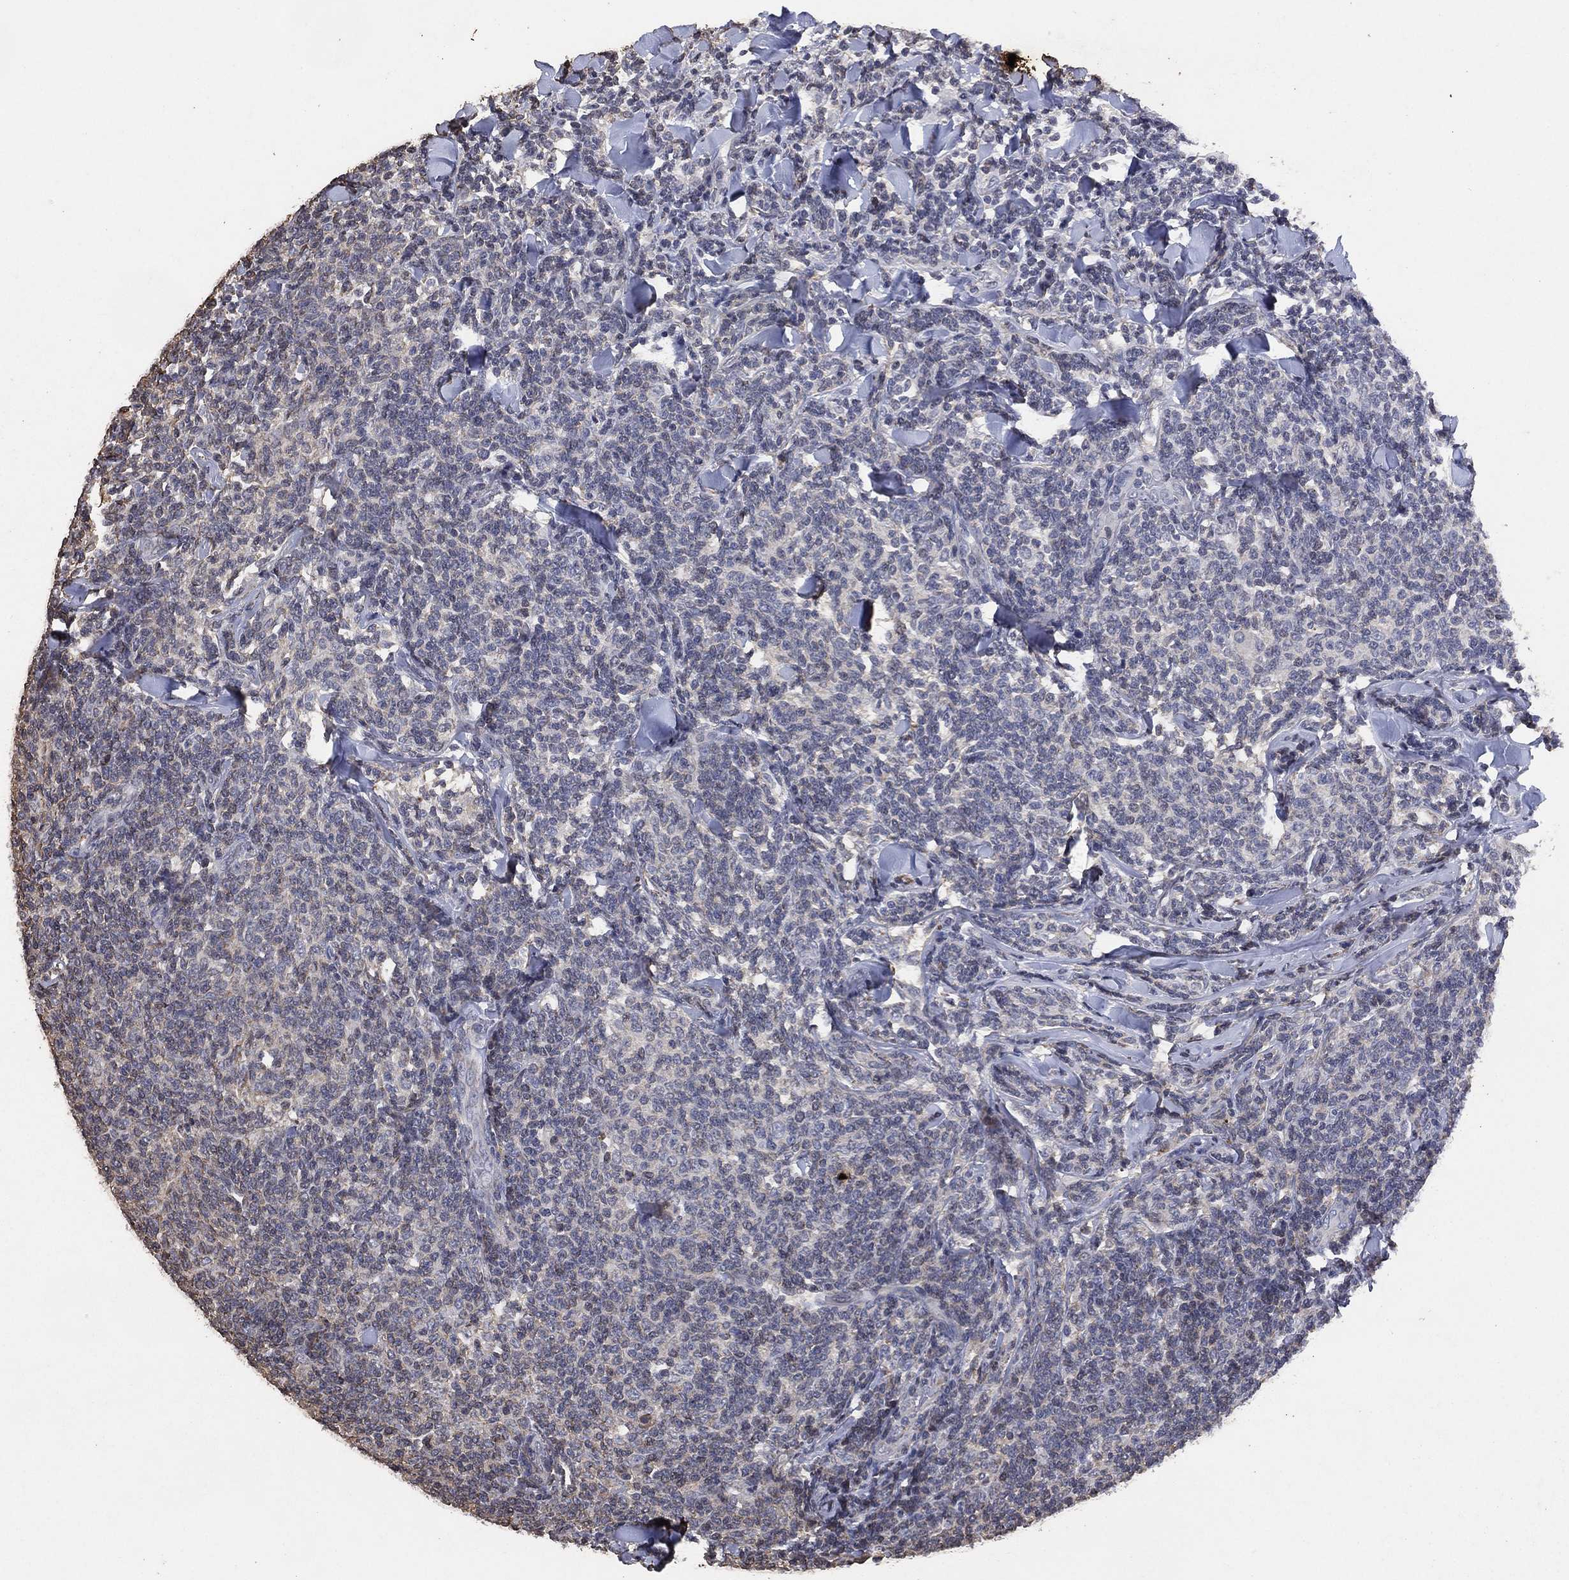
{"staining": {"intensity": "negative", "quantity": "none", "location": "none"}, "tissue": "lymphoma", "cell_type": "Tumor cells", "image_type": "cancer", "snomed": [{"axis": "morphology", "description": "Malignant lymphoma, non-Hodgkin's type, Low grade"}, {"axis": "topography", "description": "Lymph node"}], "caption": "Micrograph shows no protein expression in tumor cells of lymphoma tissue.", "gene": "ADPRHL1", "patient": {"sex": "female", "age": 56}}